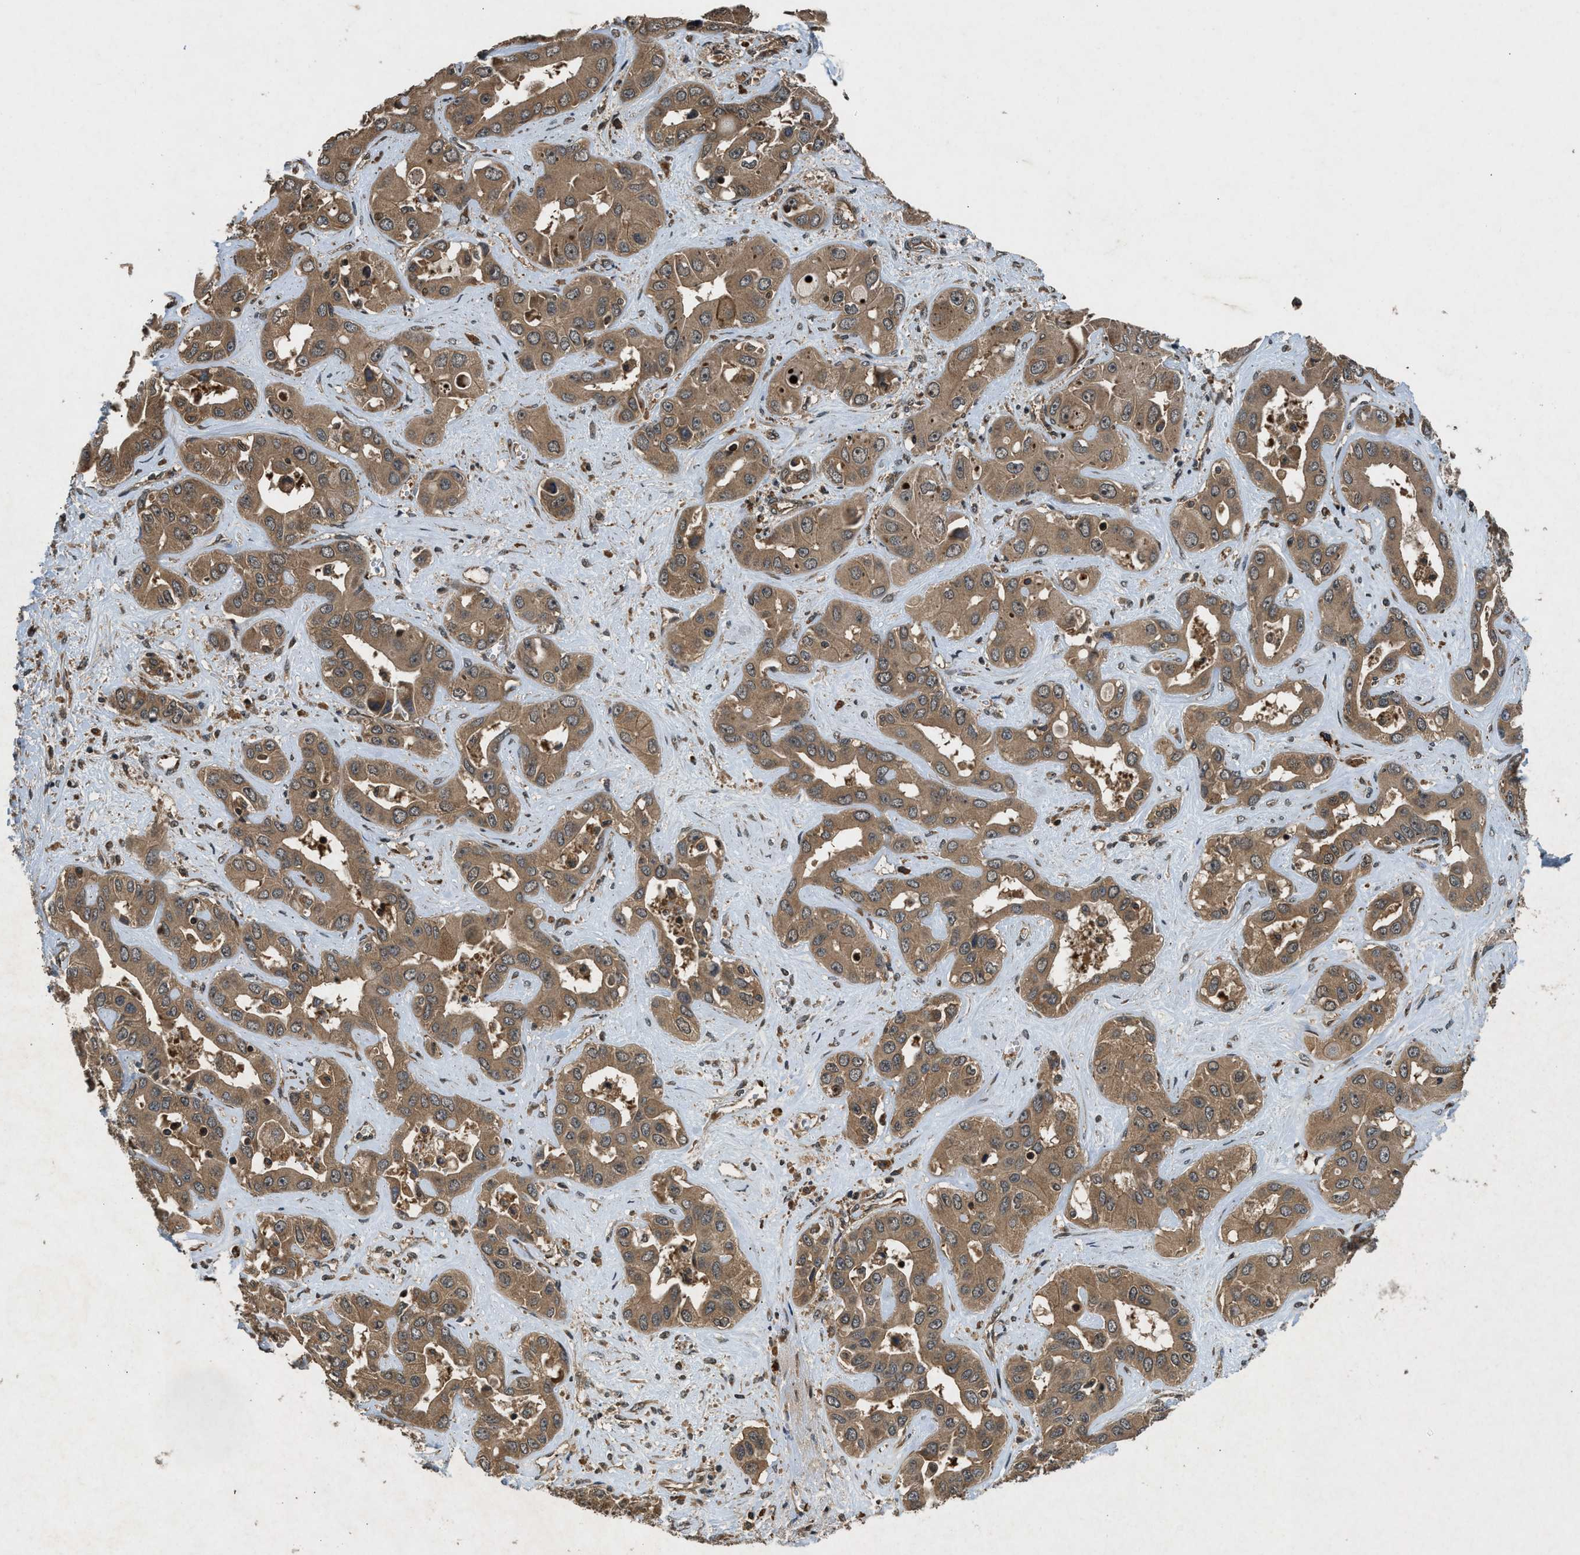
{"staining": {"intensity": "moderate", "quantity": ">75%", "location": "cytoplasmic/membranous"}, "tissue": "liver cancer", "cell_type": "Tumor cells", "image_type": "cancer", "snomed": [{"axis": "morphology", "description": "Cholangiocarcinoma"}, {"axis": "topography", "description": "Liver"}], "caption": "Immunohistochemistry (DAB) staining of human liver cancer reveals moderate cytoplasmic/membranous protein expression in approximately >75% of tumor cells. Nuclei are stained in blue.", "gene": "RPS6KB1", "patient": {"sex": "female", "age": 52}}